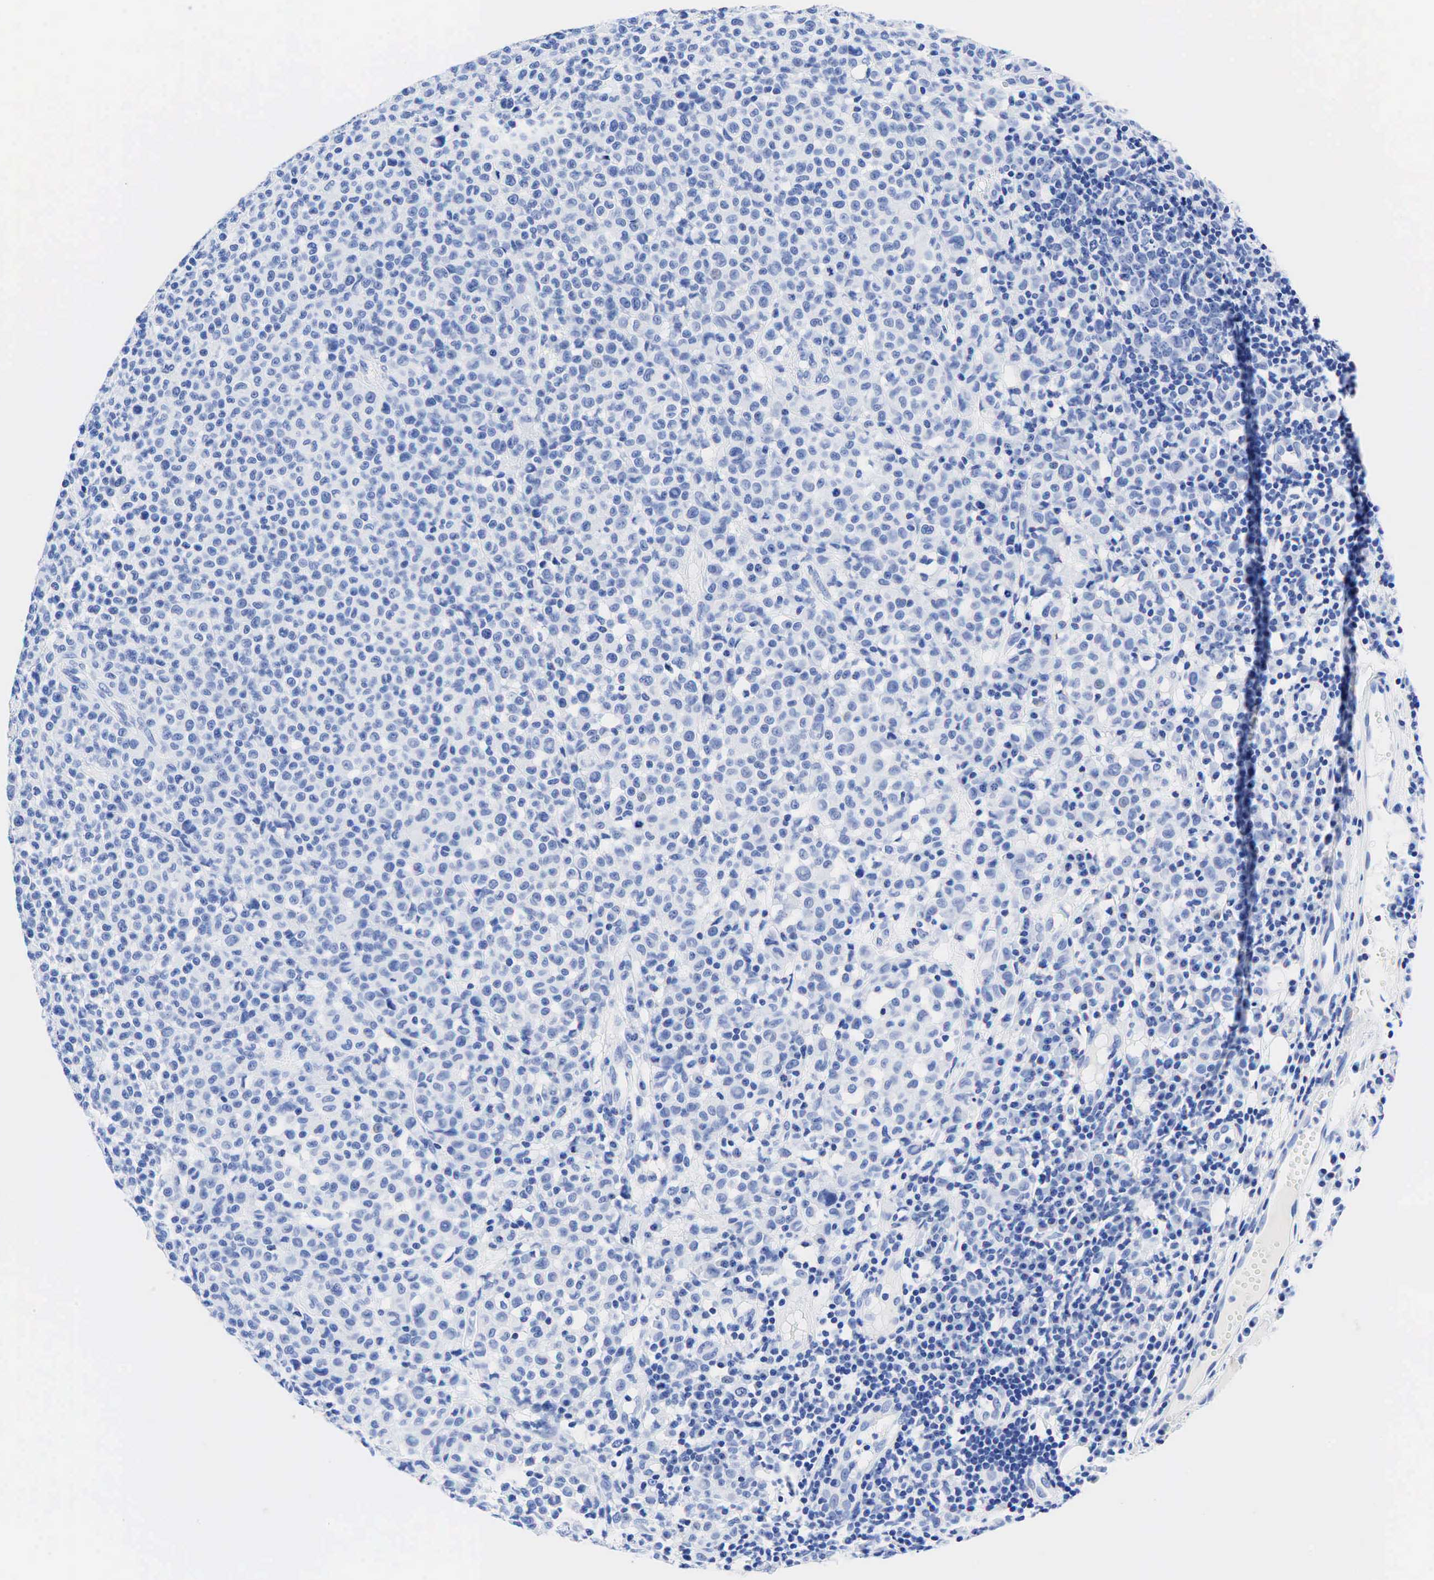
{"staining": {"intensity": "negative", "quantity": "none", "location": "none"}, "tissue": "melanoma", "cell_type": "Tumor cells", "image_type": "cancer", "snomed": [{"axis": "morphology", "description": "Malignant melanoma, Metastatic site"}, {"axis": "topography", "description": "Skin"}], "caption": "A micrograph of malignant melanoma (metastatic site) stained for a protein reveals no brown staining in tumor cells.", "gene": "KRT18", "patient": {"sex": "male", "age": 32}}